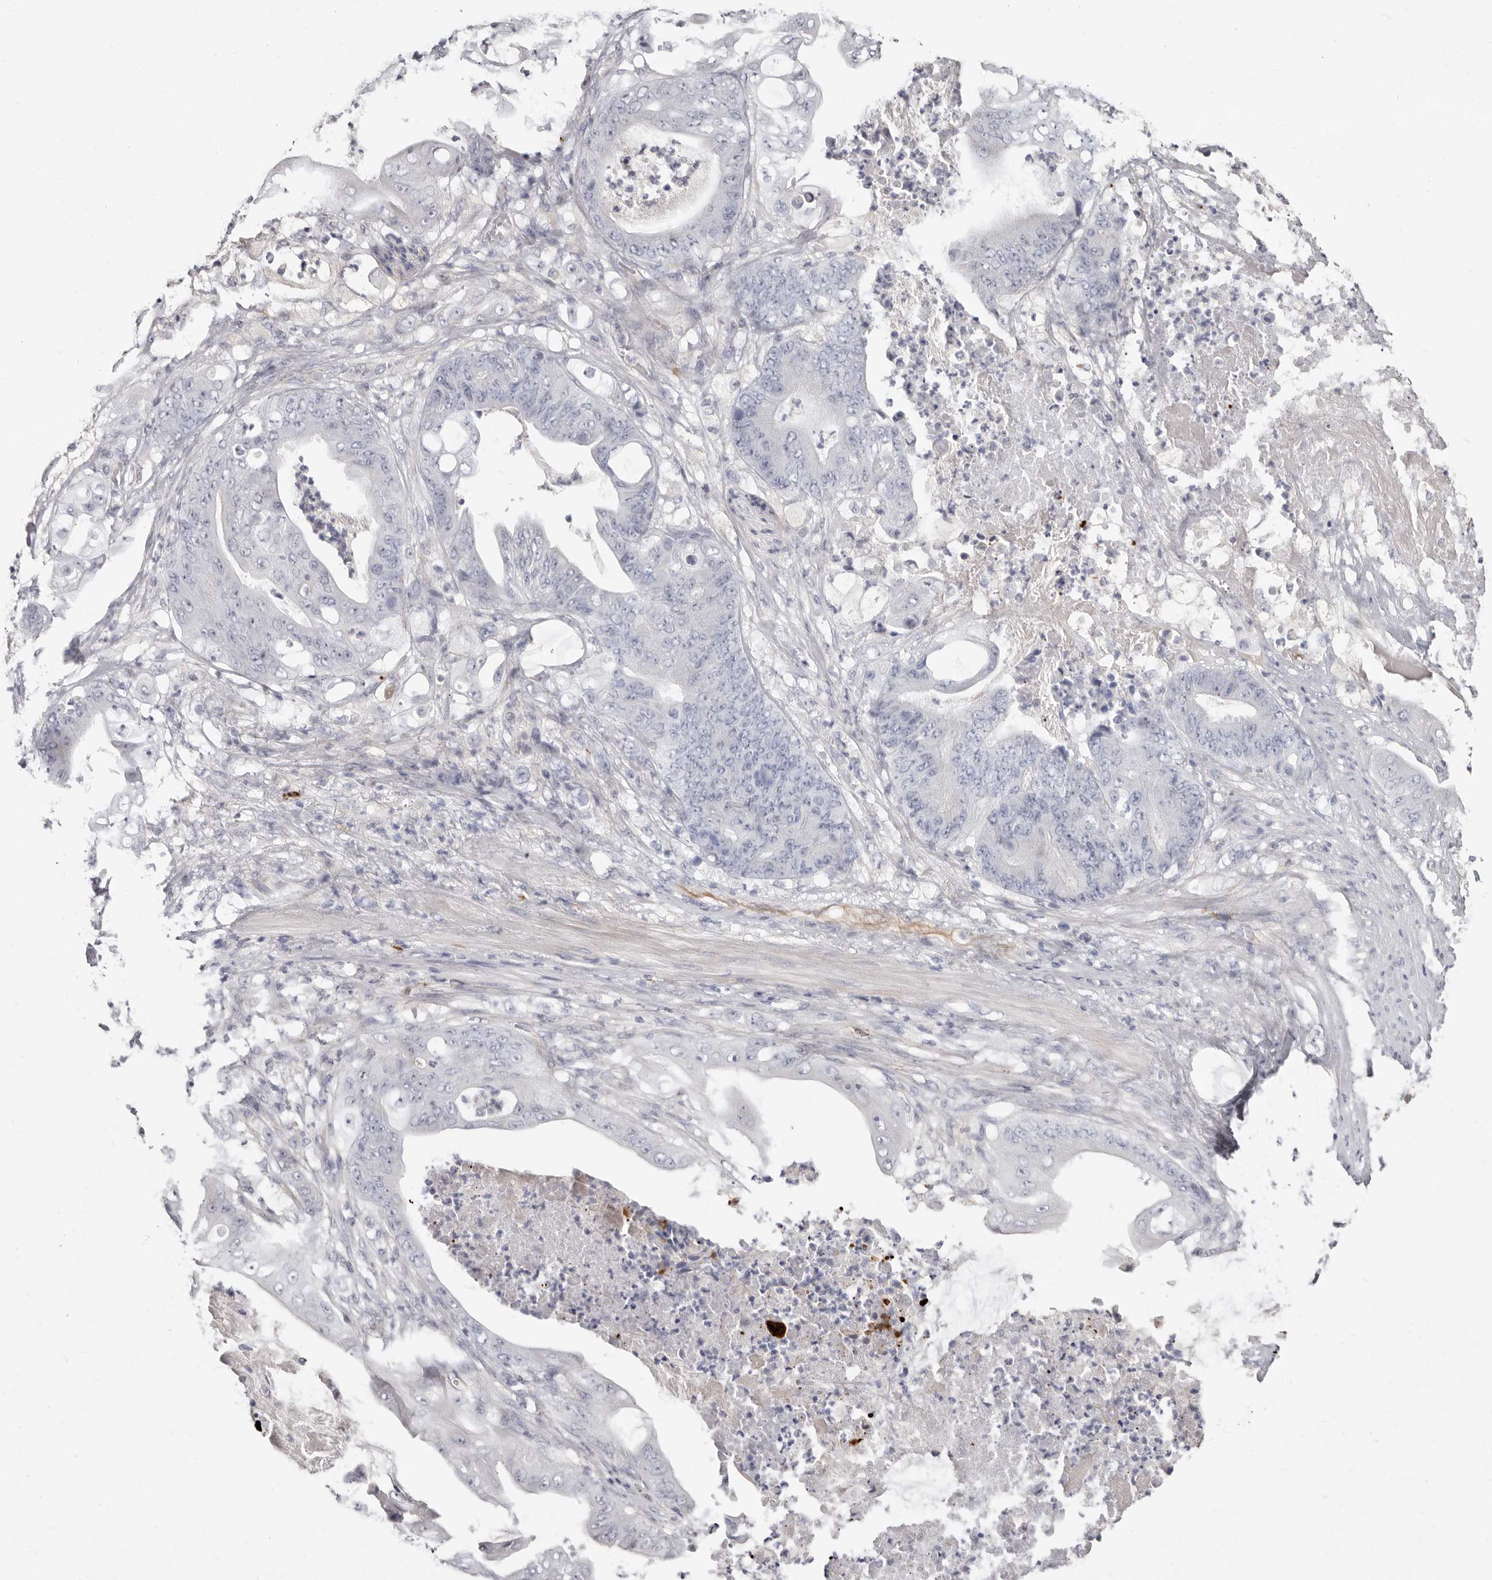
{"staining": {"intensity": "negative", "quantity": "none", "location": "none"}, "tissue": "stomach cancer", "cell_type": "Tumor cells", "image_type": "cancer", "snomed": [{"axis": "morphology", "description": "Adenocarcinoma, NOS"}, {"axis": "topography", "description": "Stomach"}], "caption": "Immunohistochemical staining of adenocarcinoma (stomach) exhibits no significant staining in tumor cells.", "gene": "PKDCC", "patient": {"sex": "female", "age": 73}}